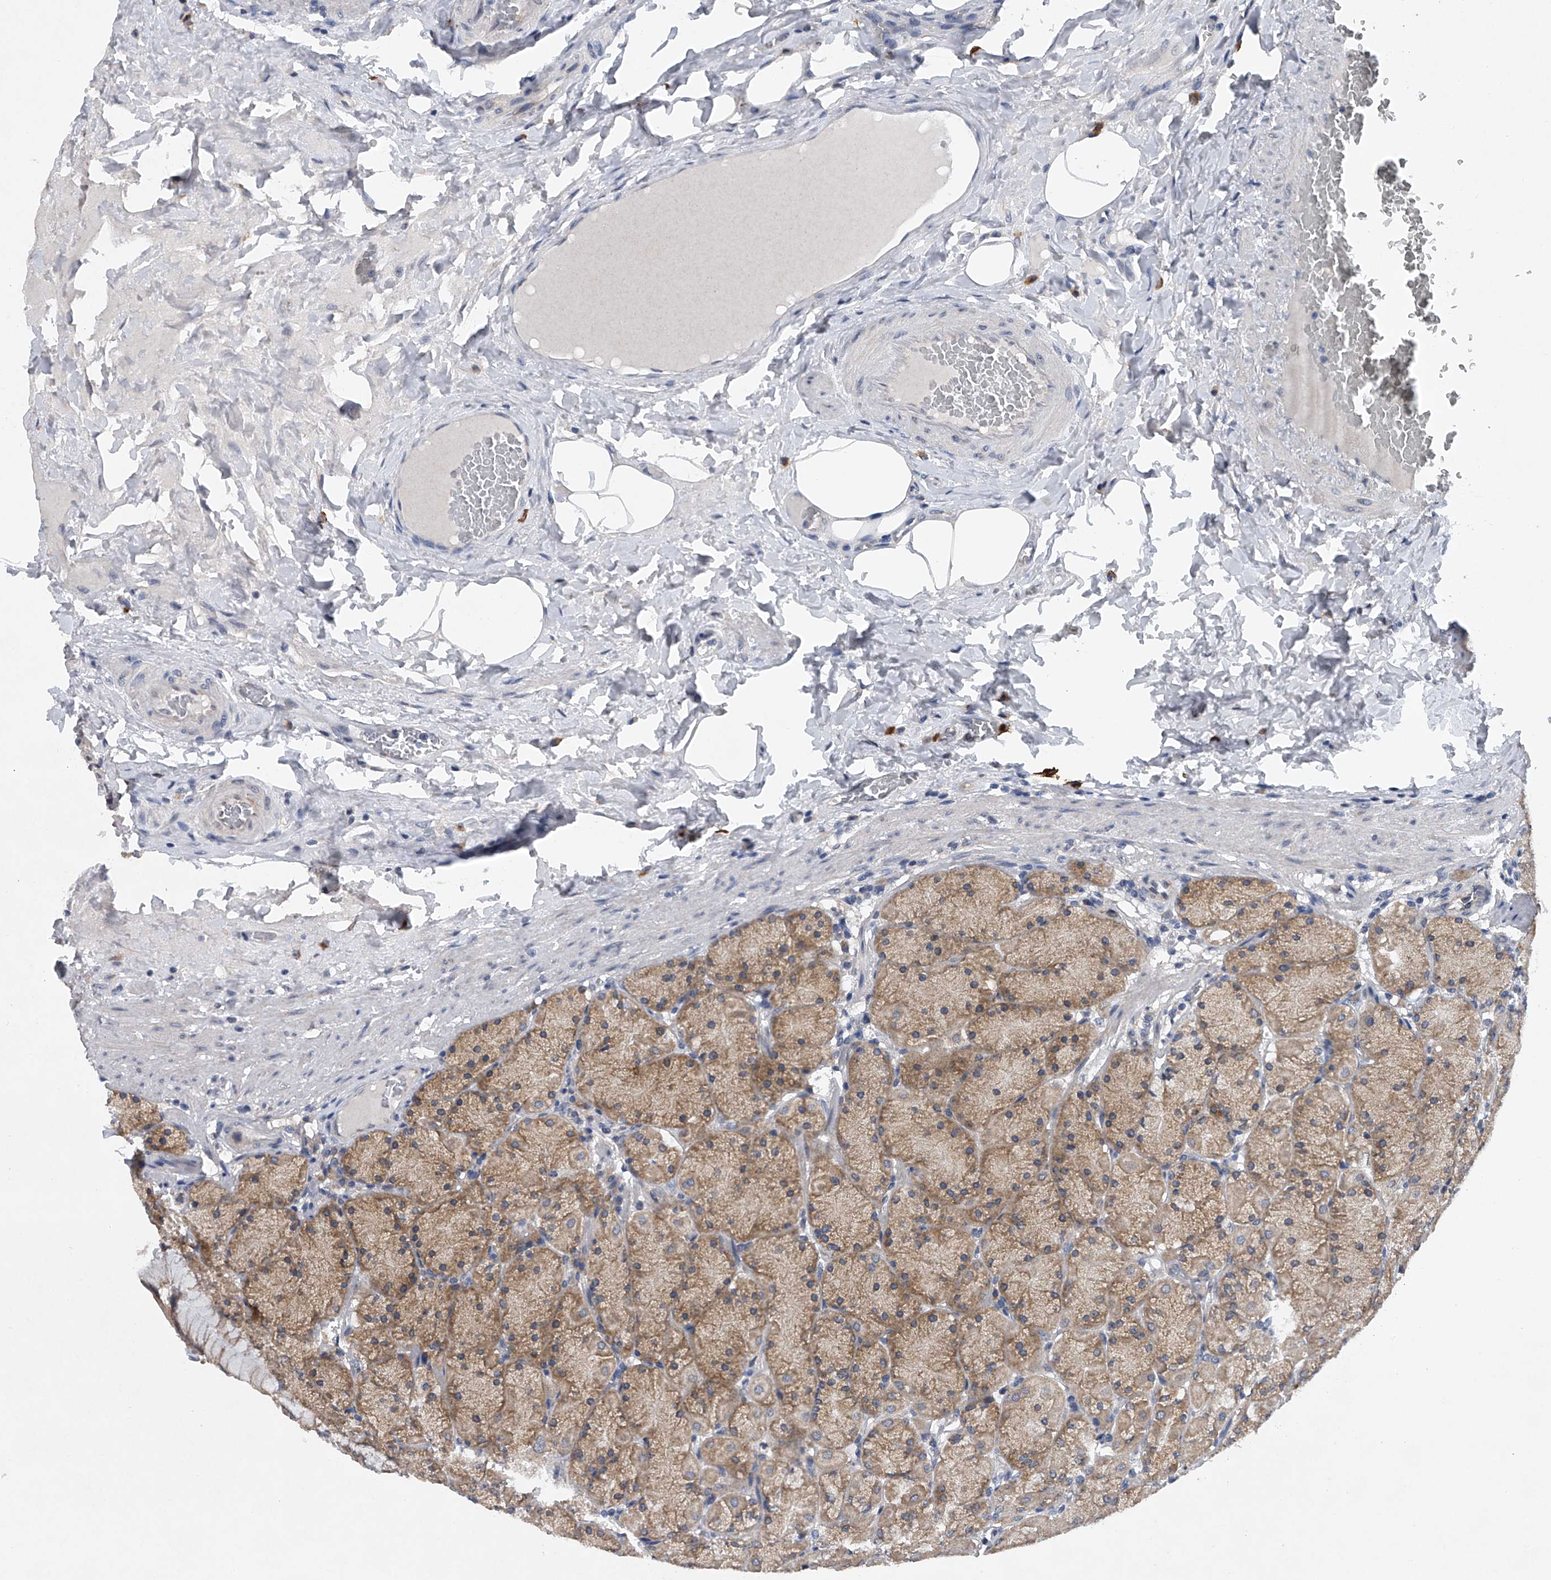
{"staining": {"intensity": "moderate", "quantity": ">75%", "location": "cytoplasmic/membranous"}, "tissue": "stomach", "cell_type": "Glandular cells", "image_type": "normal", "snomed": [{"axis": "morphology", "description": "Normal tissue, NOS"}, {"axis": "topography", "description": "Stomach, upper"}], "caption": "Protein analysis of normal stomach displays moderate cytoplasmic/membranous staining in about >75% of glandular cells. (DAB (3,3'-diaminobenzidine) = brown stain, brightfield microscopy at high magnification).", "gene": "RNF5", "patient": {"sex": "female", "age": 56}}